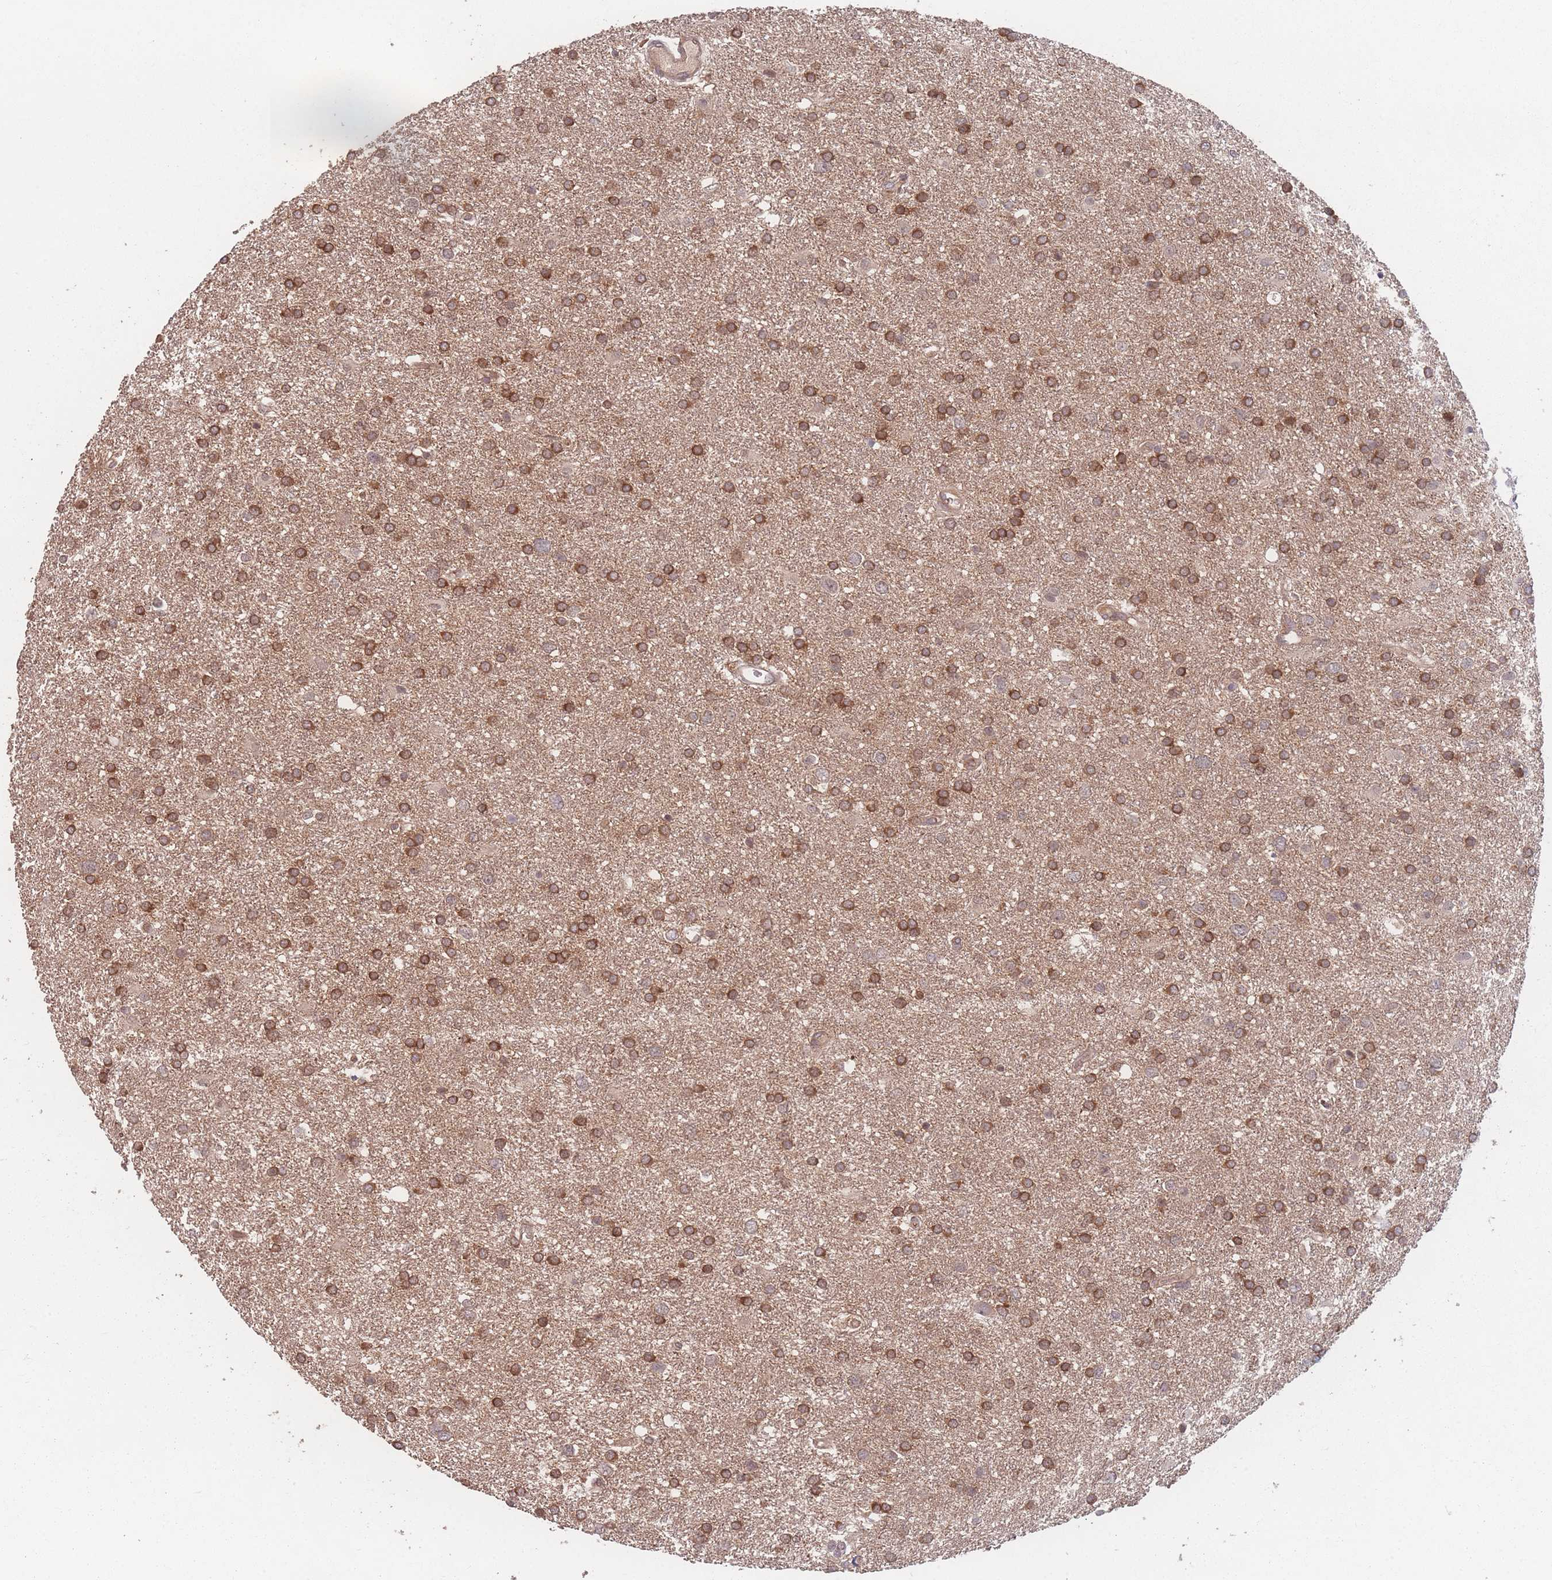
{"staining": {"intensity": "moderate", "quantity": ">75%", "location": "cytoplasmic/membranous"}, "tissue": "glioma", "cell_type": "Tumor cells", "image_type": "cancer", "snomed": [{"axis": "morphology", "description": "Glioma, malignant, Low grade"}, {"axis": "topography", "description": "Brain"}], "caption": "Moderate cytoplasmic/membranous protein positivity is present in about >75% of tumor cells in glioma.", "gene": "HAGH", "patient": {"sex": "female", "age": 32}}